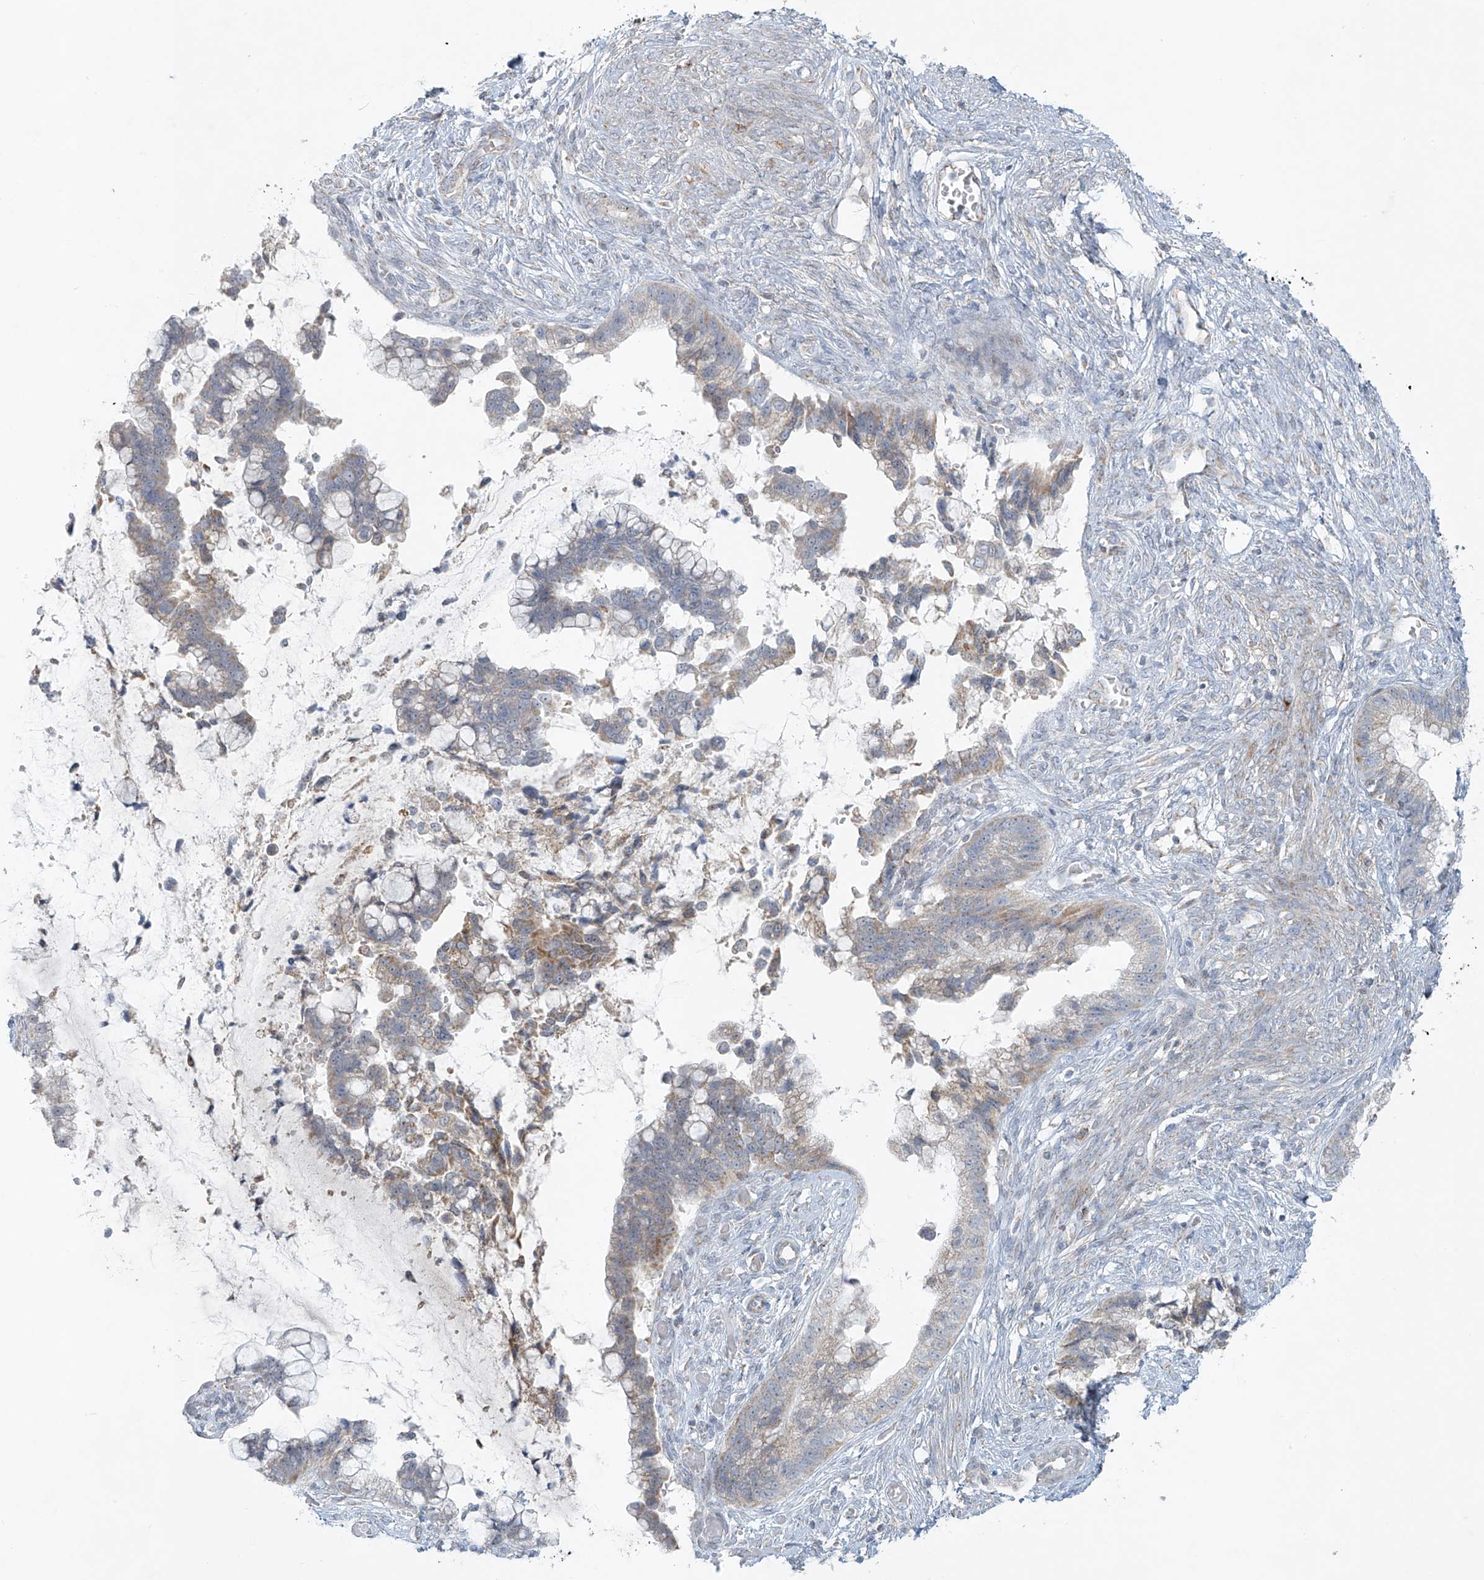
{"staining": {"intensity": "weak", "quantity": "25%-75%", "location": "cytoplasmic/membranous"}, "tissue": "cervical cancer", "cell_type": "Tumor cells", "image_type": "cancer", "snomed": [{"axis": "morphology", "description": "Adenocarcinoma, NOS"}, {"axis": "topography", "description": "Cervix"}], "caption": "High-magnification brightfield microscopy of adenocarcinoma (cervical) stained with DAB (brown) and counterstained with hematoxylin (blue). tumor cells exhibit weak cytoplasmic/membranous positivity is seen in about25%-75% of cells. The protein of interest is shown in brown color, while the nuclei are stained blue.", "gene": "SMDT1", "patient": {"sex": "female", "age": 44}}